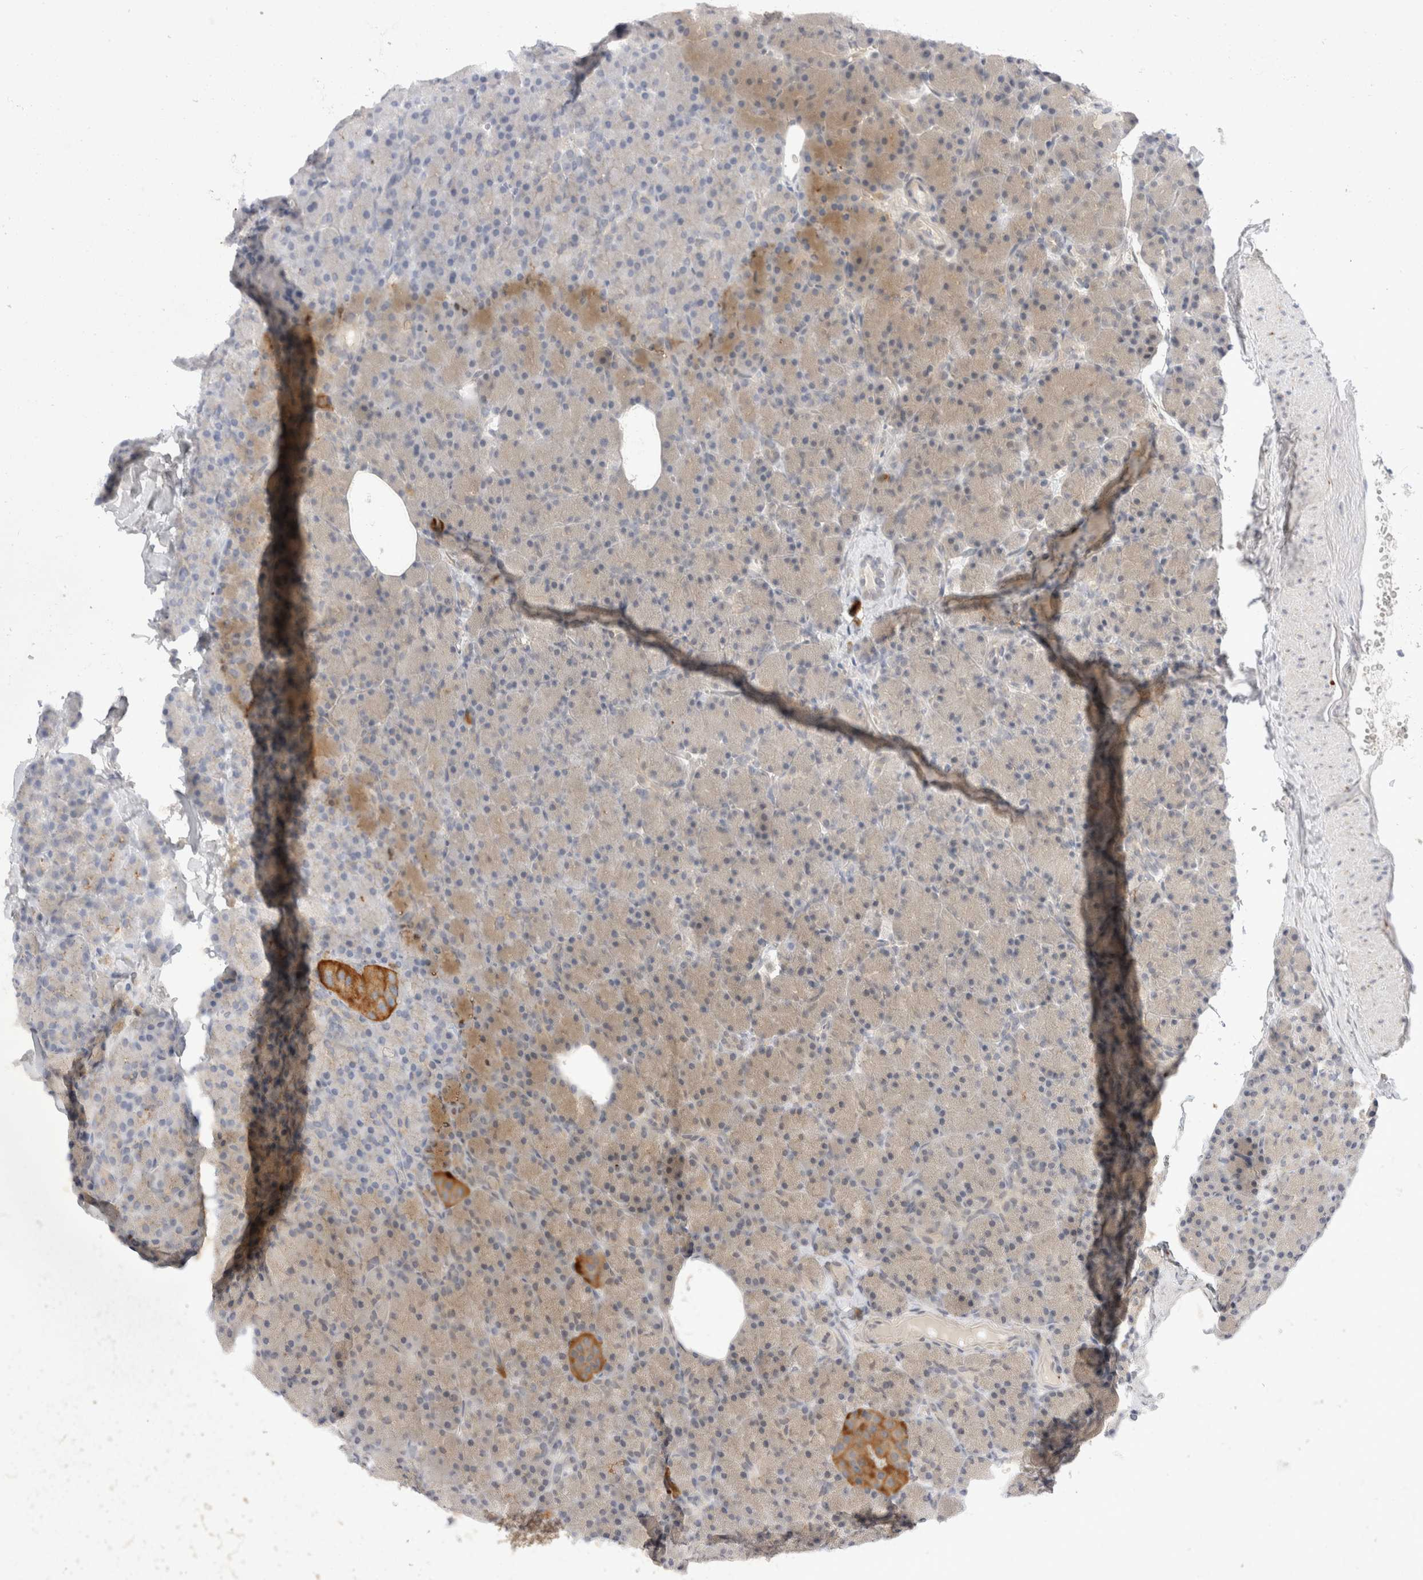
{"staining": {"intensity": "weak", "quantity": "<25%", "location": "cytoplasmic/membranous"}, "tissue": "pancreas", "cell_type": "Exocrine glandular cells", "image_type": "normal", "snomed": [{"axis": "morphology", "description": "Normal tissue, NOS"}, {"axis": "topography", "description": "Pancreas"}], "caption": "IHC micrograph of normal human pancreas stained for a protein (brown), which demonstrates no positivity in exocrine glandular cells.", "gene": "TOM1L2", "patient": {"sex": "female", "age": 43}}